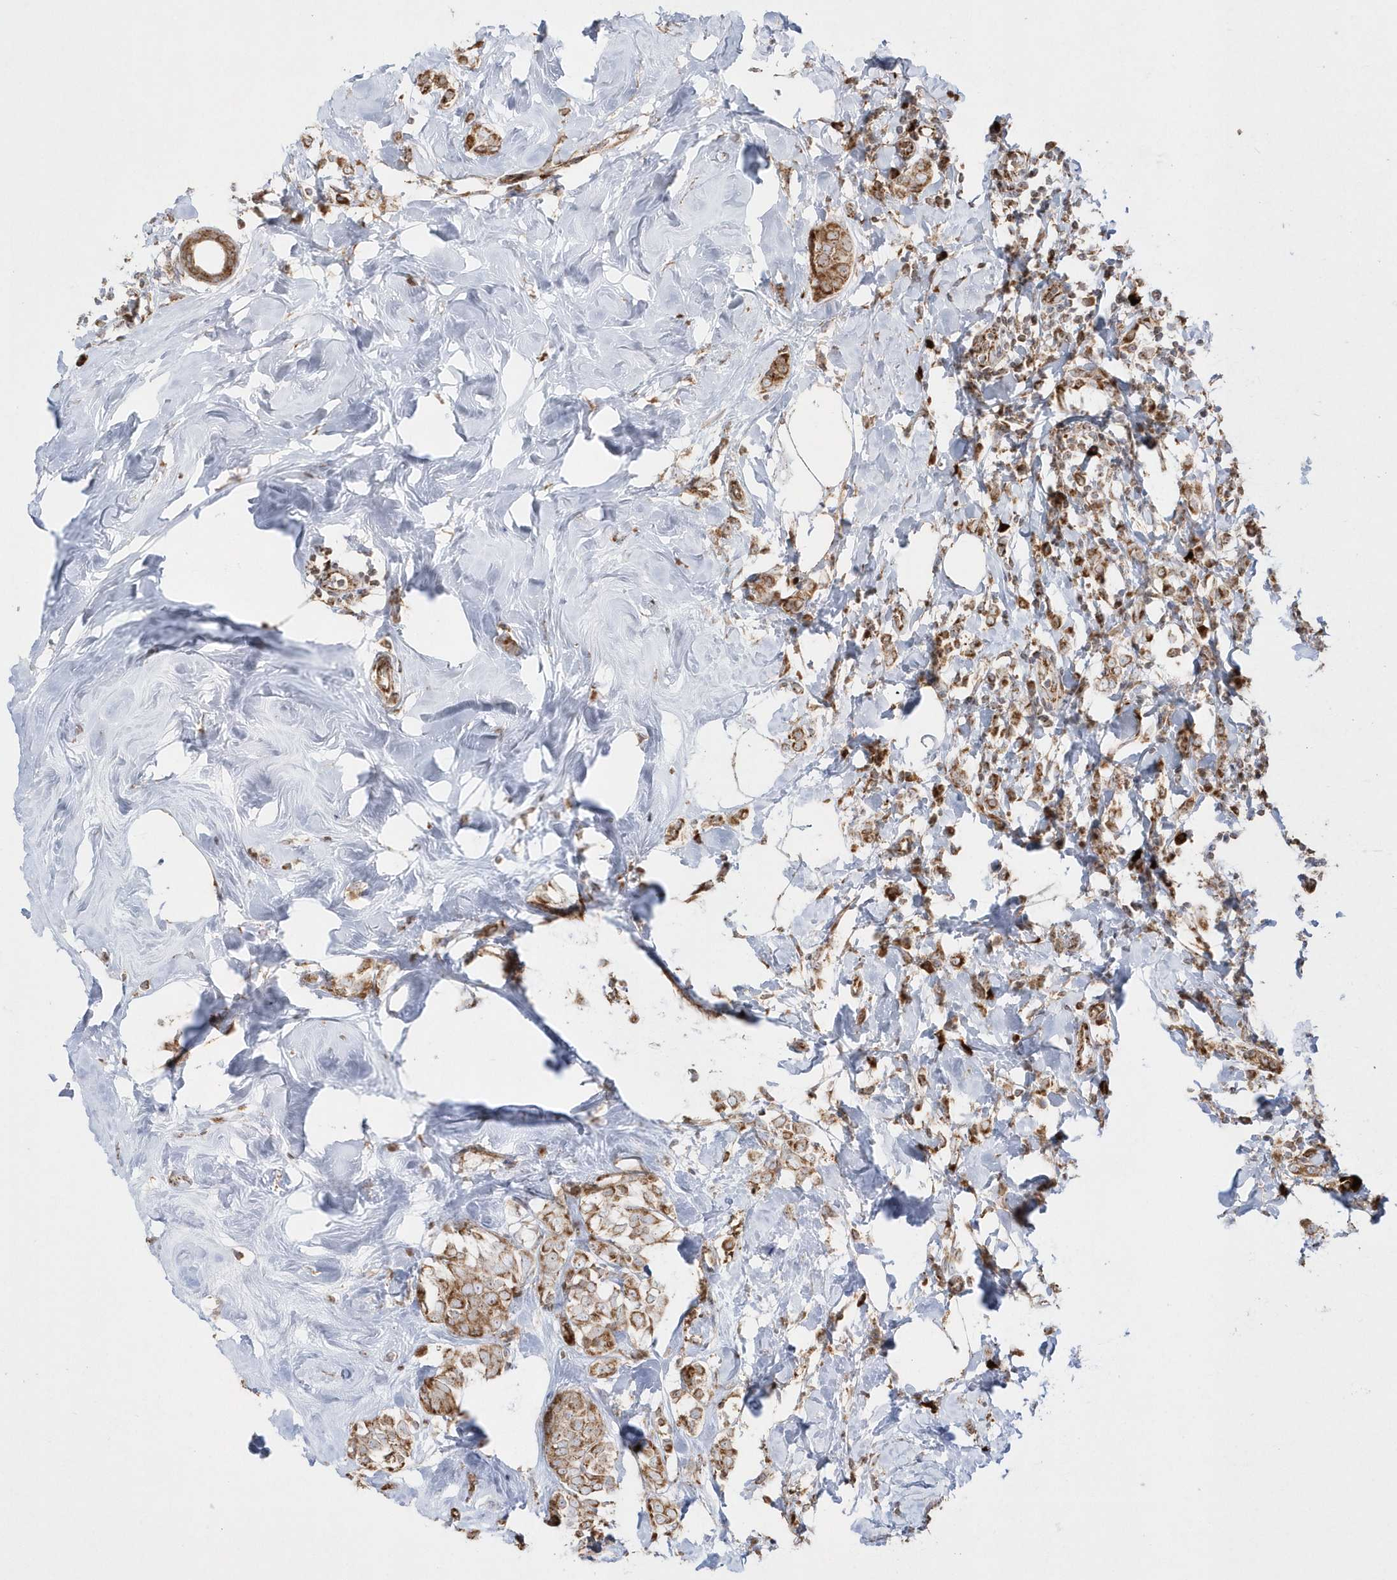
{"staining": {"intensity": "moderate", "quantity": ">75%", "location": "cytoplasmic/membranous"}, "tissue": "breast cancer", "cell_type": "Tumor cells", "image_type": "cancer", "snomed": [{"axis": "morphology", "description": "Lobular carcinoma"}, {"axis": "topography", "description": "Breast"}], "caption": "Protein expression analysis of breast cancer displays moderate cytoplasmic/membranous staining in about >75% of tumor cells.", "gene": "SH3BP2", "patient": {"sex": "female", "age": 47}}